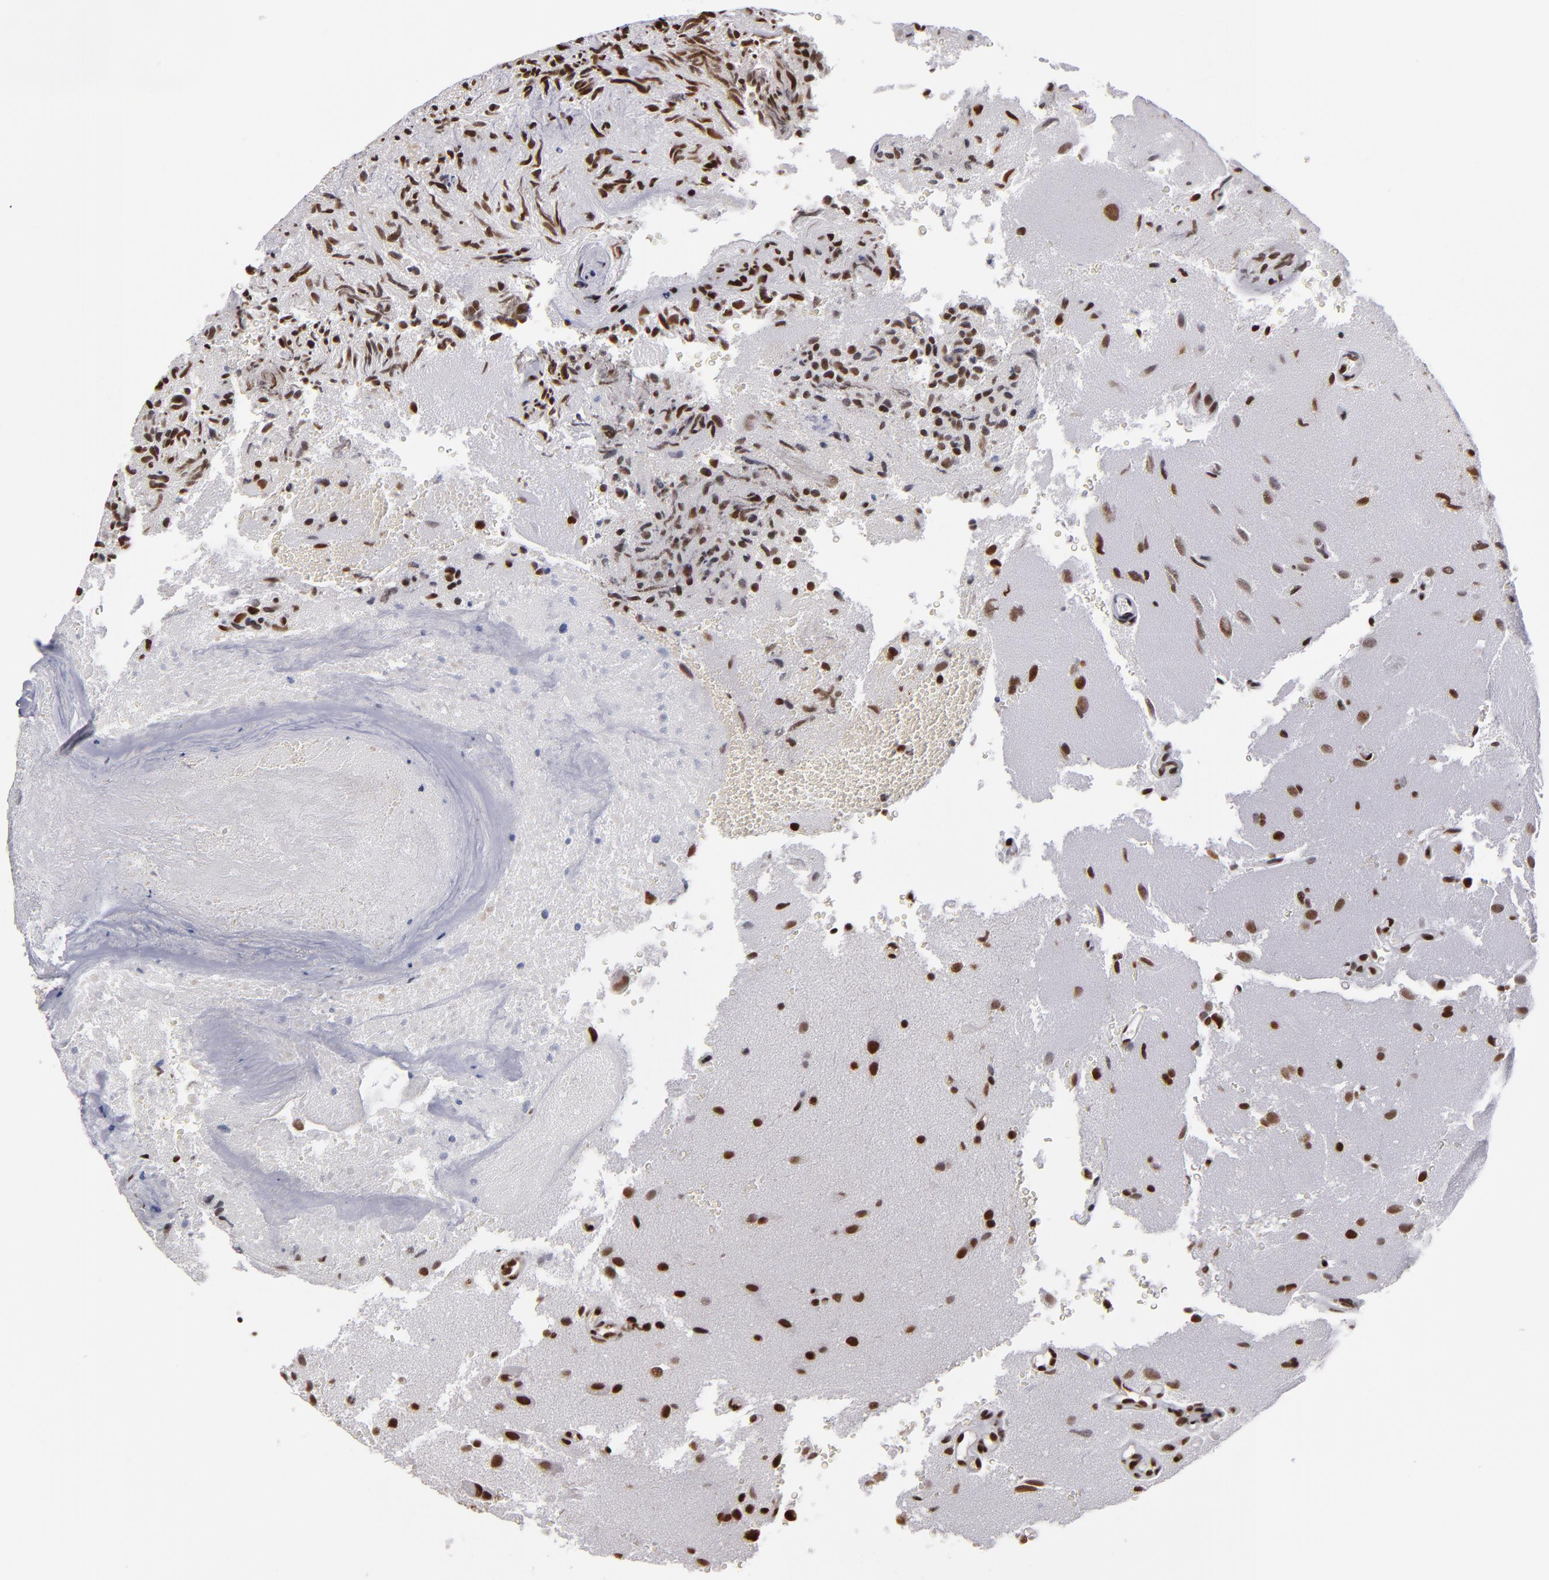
{"staining": {"intensity": "strong", "quantity": ">75%", "location": "nuclear"}, "tissue": "glioma", "cell_type": "Tumor cells", "image_type": "cancer", "snomed": [{"axis": "morphology", "description": "Normal tissue, NOS"}, {"axis": "morphology", "description": "Glioma, malignant, High grade"}, {"axis": "topography", "description": "Cerebral cortex"}], "caption": "Strong nuclear positivity is appreciated in approximately >75% of tumor cells in glioma. Immunohistochemistry (ihc) stains the protein in brown and the nuclei are stained blue.", "gene": "MRE11", "patient": {"sex": "male", "age": 75}}